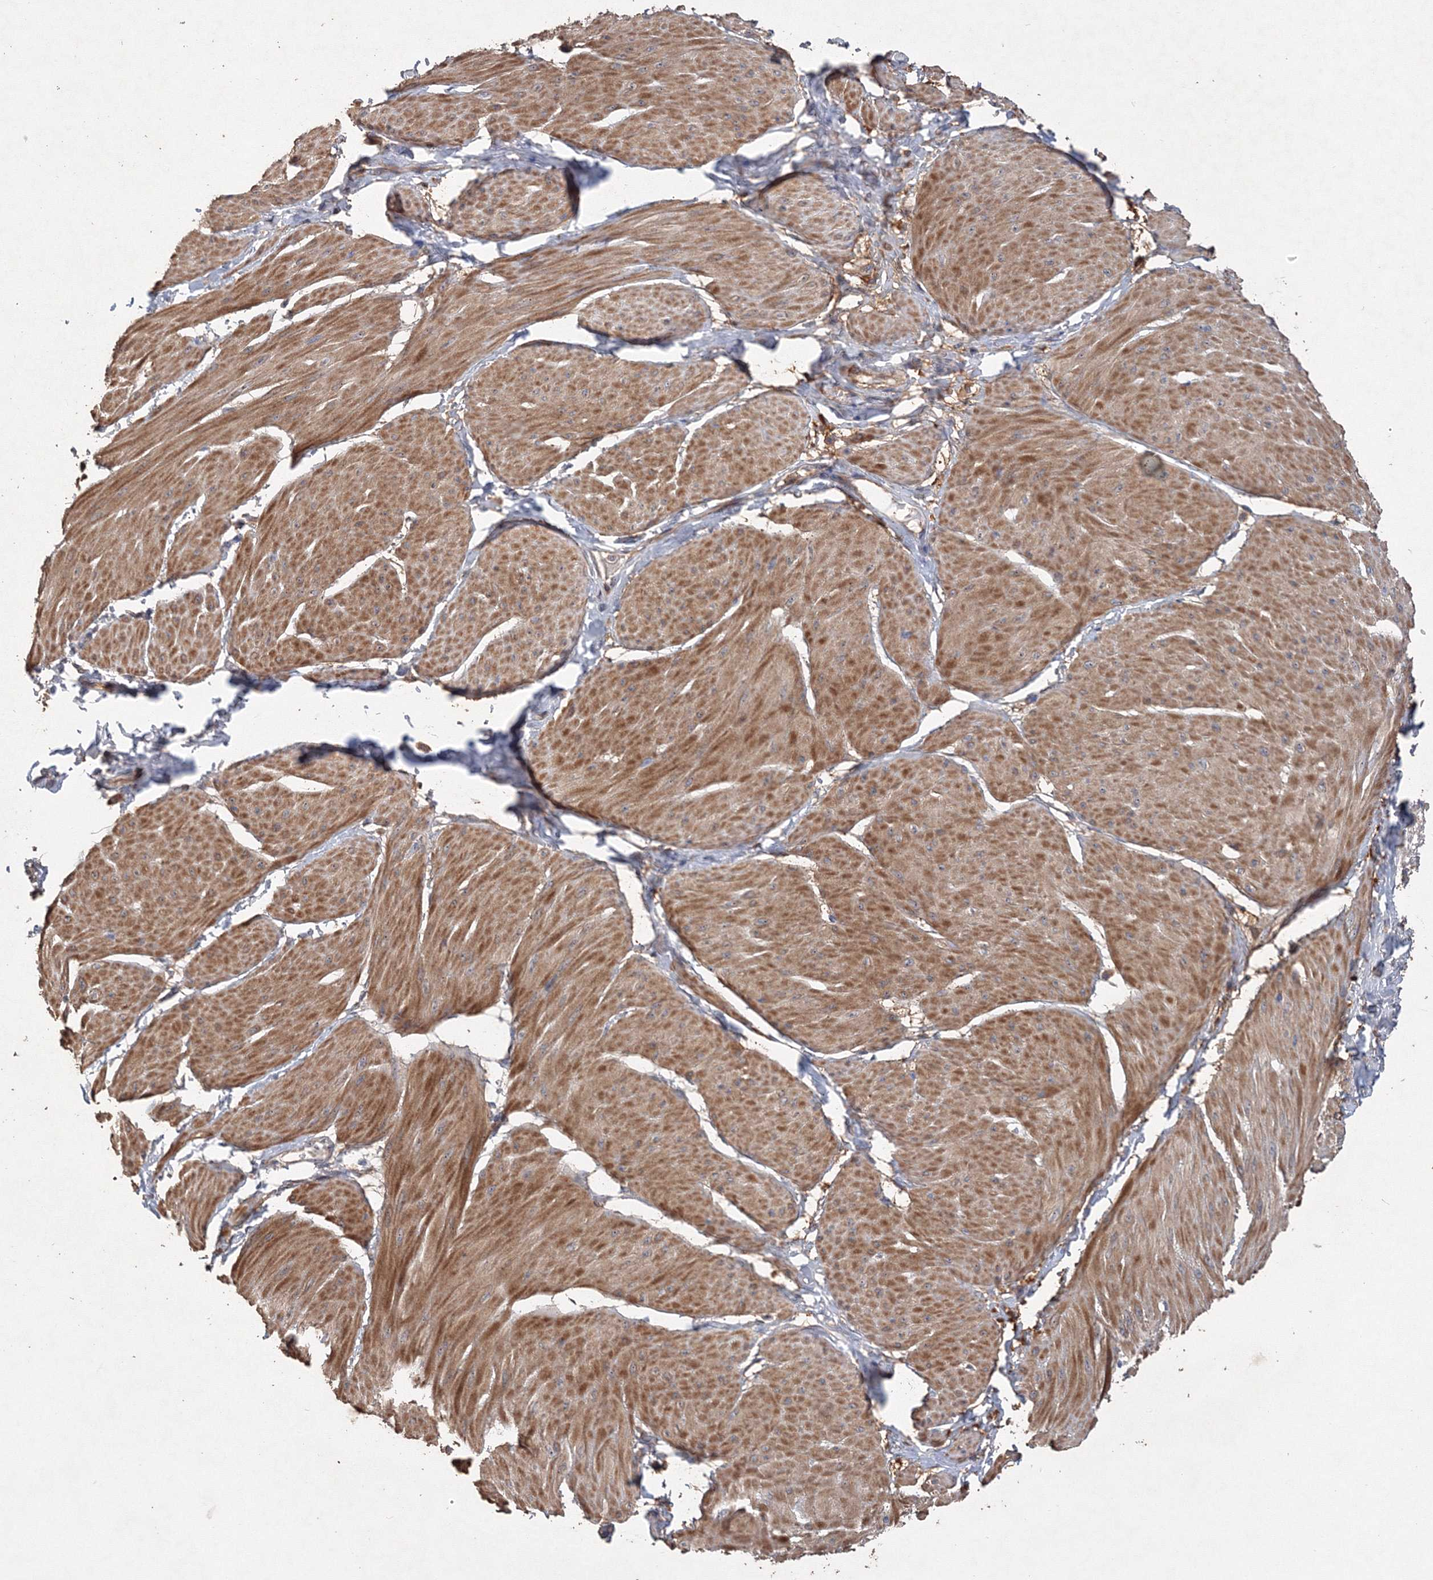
{"staining": {"intensity": "moderate", "quantity": ">75%", "location": "cytoplasmic/membranous"}, "tissue": "smooth muscle", "cell_type": "Smooth muscle cells", "image_type": "normal", "snomed": [{"axis": "morphology", "description": "Urothelial carcinoma, High grade"}, {"axis": "topography", "description": "Urinary bladder"}], "caption": "A brown stain highlights moderate cytoplasmic/membranous expression of a protein in smooth muscle cells of unremarkable smooth muscle. Nuclei are stained in blue.", "gene": "GRINA", "patient": {"sex": "male", "age": 46}}